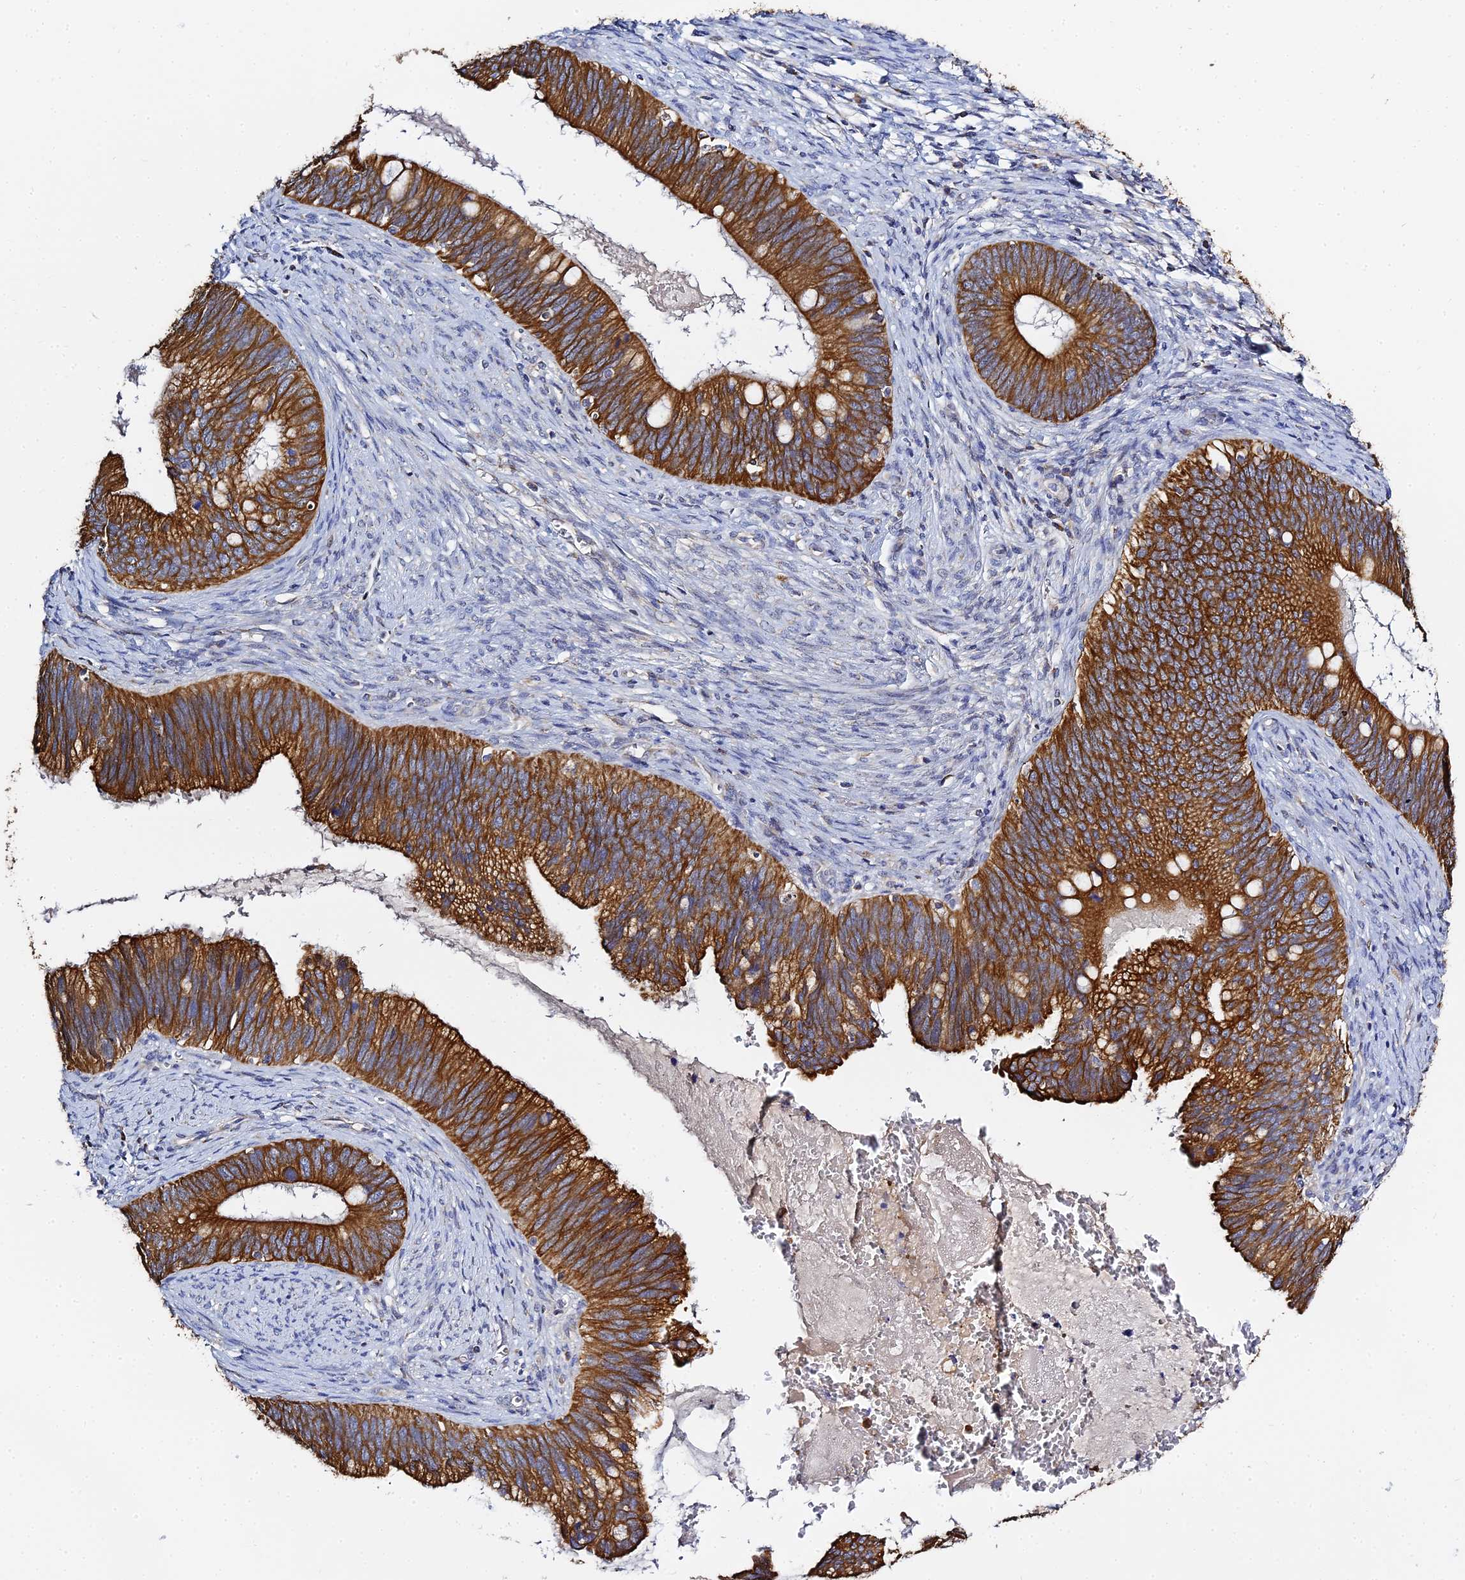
{"staining": {"intensity": "strong", "quantity": ">75%", "location": "cytoplasmic/membranous"}, "tissue": "cervical cancer", "cell_type": "Tumor cells", "image_type": "cancer", "snomed": [{"axis": "morphology", "description": "Adenocarcinoma, NOS"}, {"axis": "topography", "description": "Cervix"}], "caption": "IHC histopathology image of human cervical cancer stained for a protein (brown), which shows high levels of strong cytoplasmic/membranous staining in approximately >75% of tumor cells.", "gene": "ZXDA", "patient": {"sex": "female", "age": 42}}